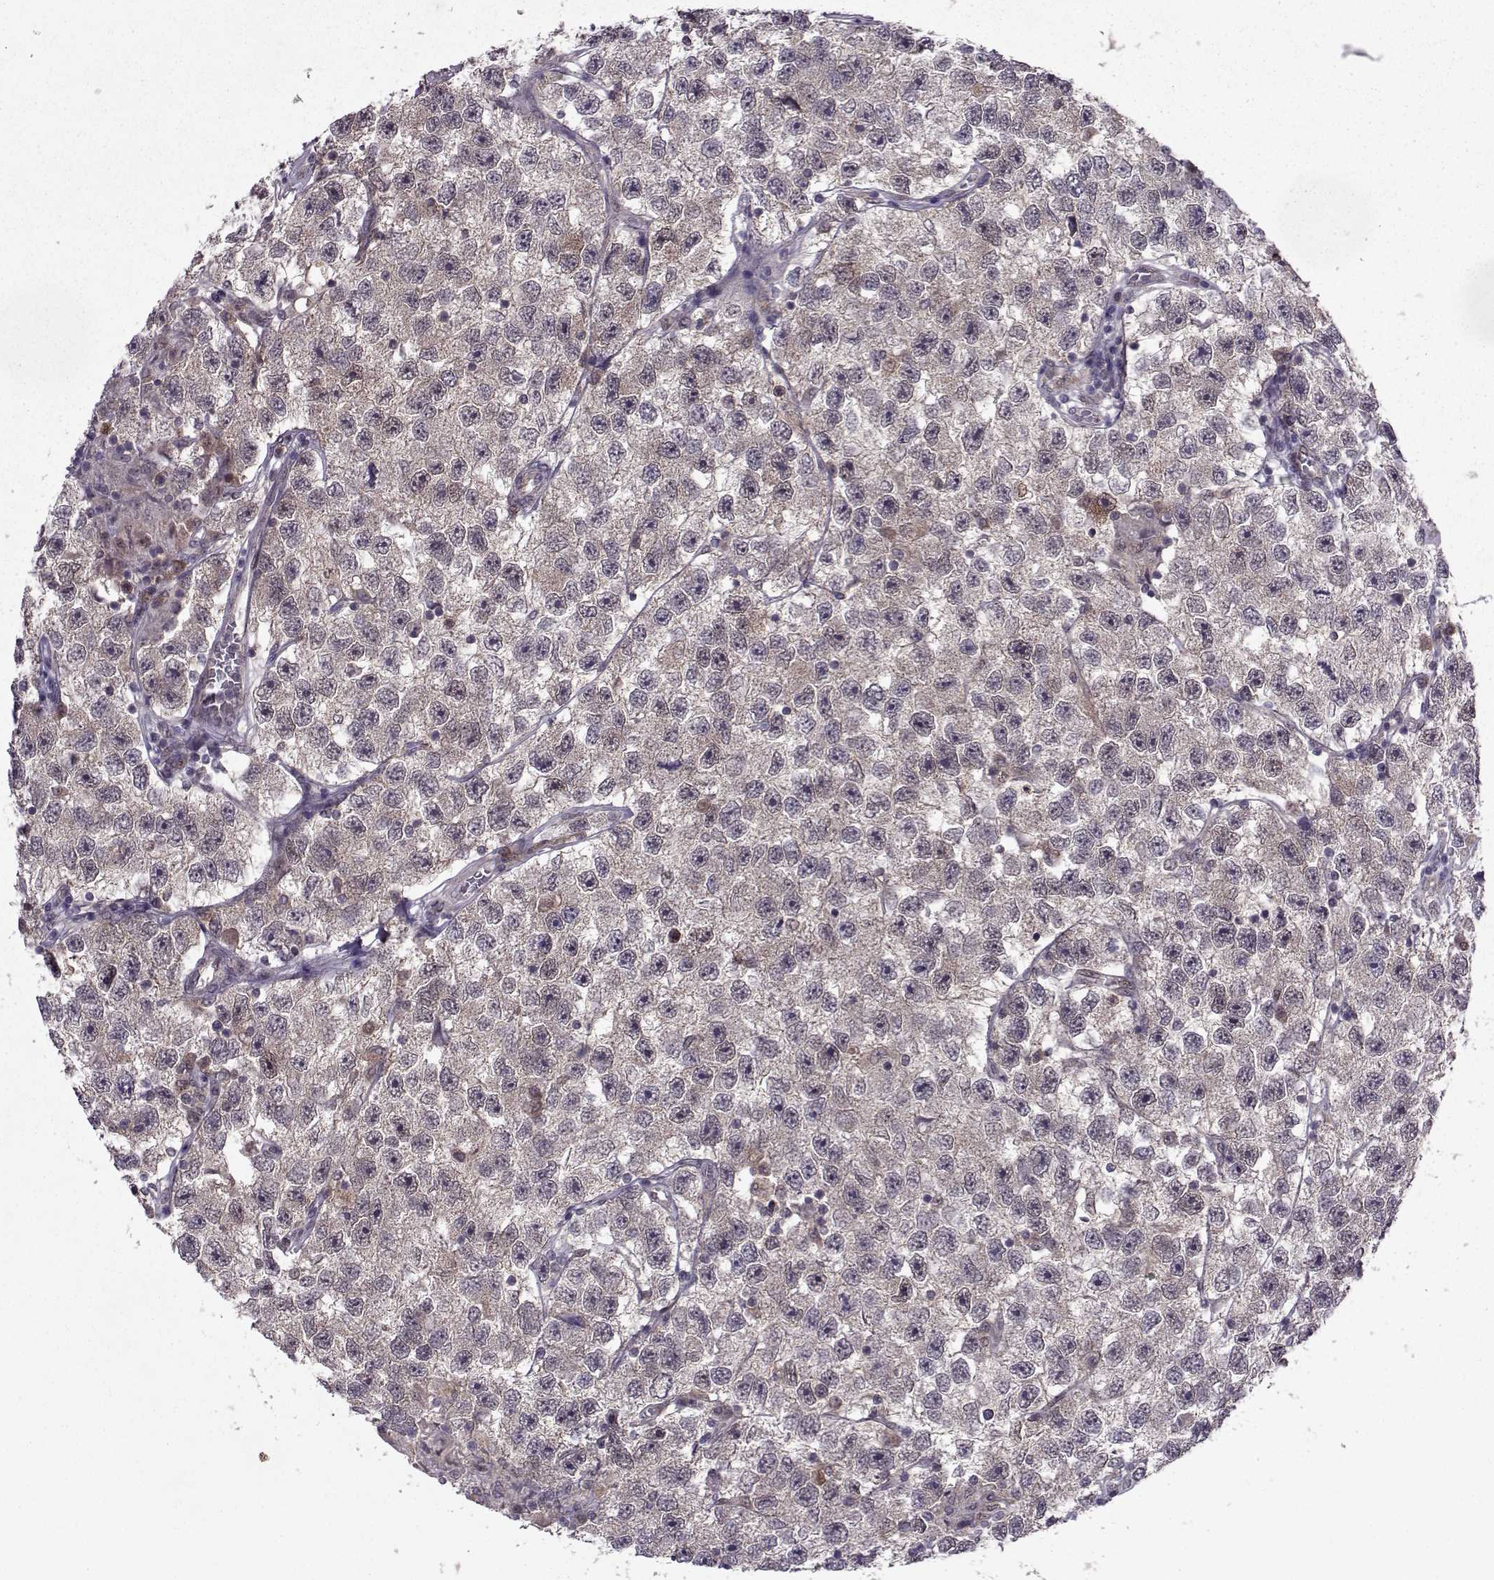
{"staining": {"intensity": "weak", "quantity": ">75%", "location": "cytoplasmic/membranous"}, "tissue": "testis cancer", "cell_type": "Tumor cells", "image_type": "cancer", "snomed": [{"axis": "morphology", "description": "Seminoma, NOS"}, {"axis": "topography", "description": "Testis"}], "caption": "This histopathology image exhibits seminoma (testis) stained with IHC to label a protein in brown. The cytoplasmic/membranous of tumor cells show weak positivity for the protein. Nuclei are counter-stained blue.", "gene": "CDK4", "patient": {"sex": "male", "age": 26}}